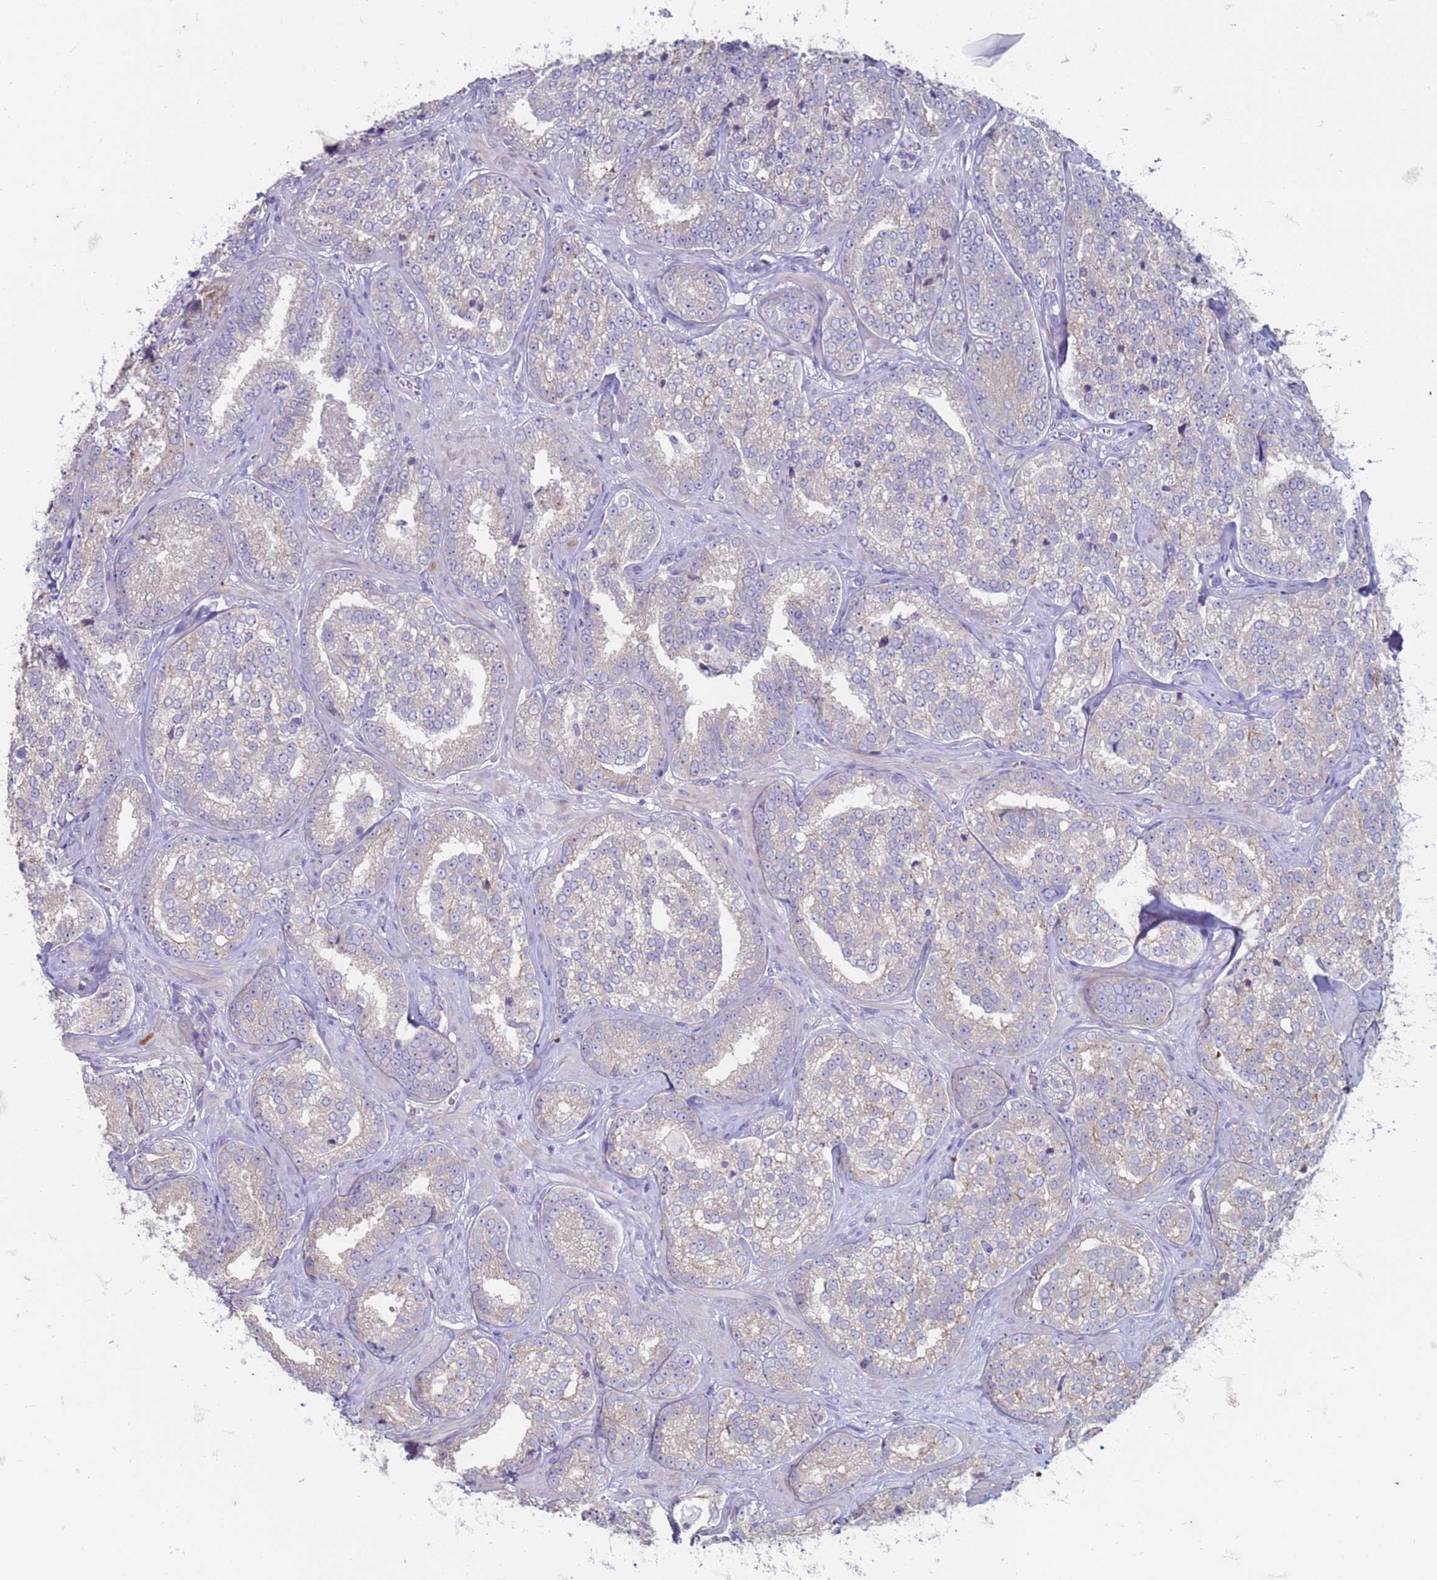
{"staining": {"intensity": "negative", "quantity": "none", "location": "none"}, "tissue": "prostate cancer", "cell_type": "Tumor cells", "image_type": "cancer", "snomed": [{"axis": "morphology", "description": "Normal tissue, NOS"}, {"axis": "morphology", "description": "Adenocarcinoma, High grade"}, {"axis": "topography", "description": "Prostate"}], "caption": "A micrograph of prostate cancer stained for a protein demonstrates no brown staining in tumor cells.", "gene": "SUCO", "patient": {"sex": "male", "age": 83}}